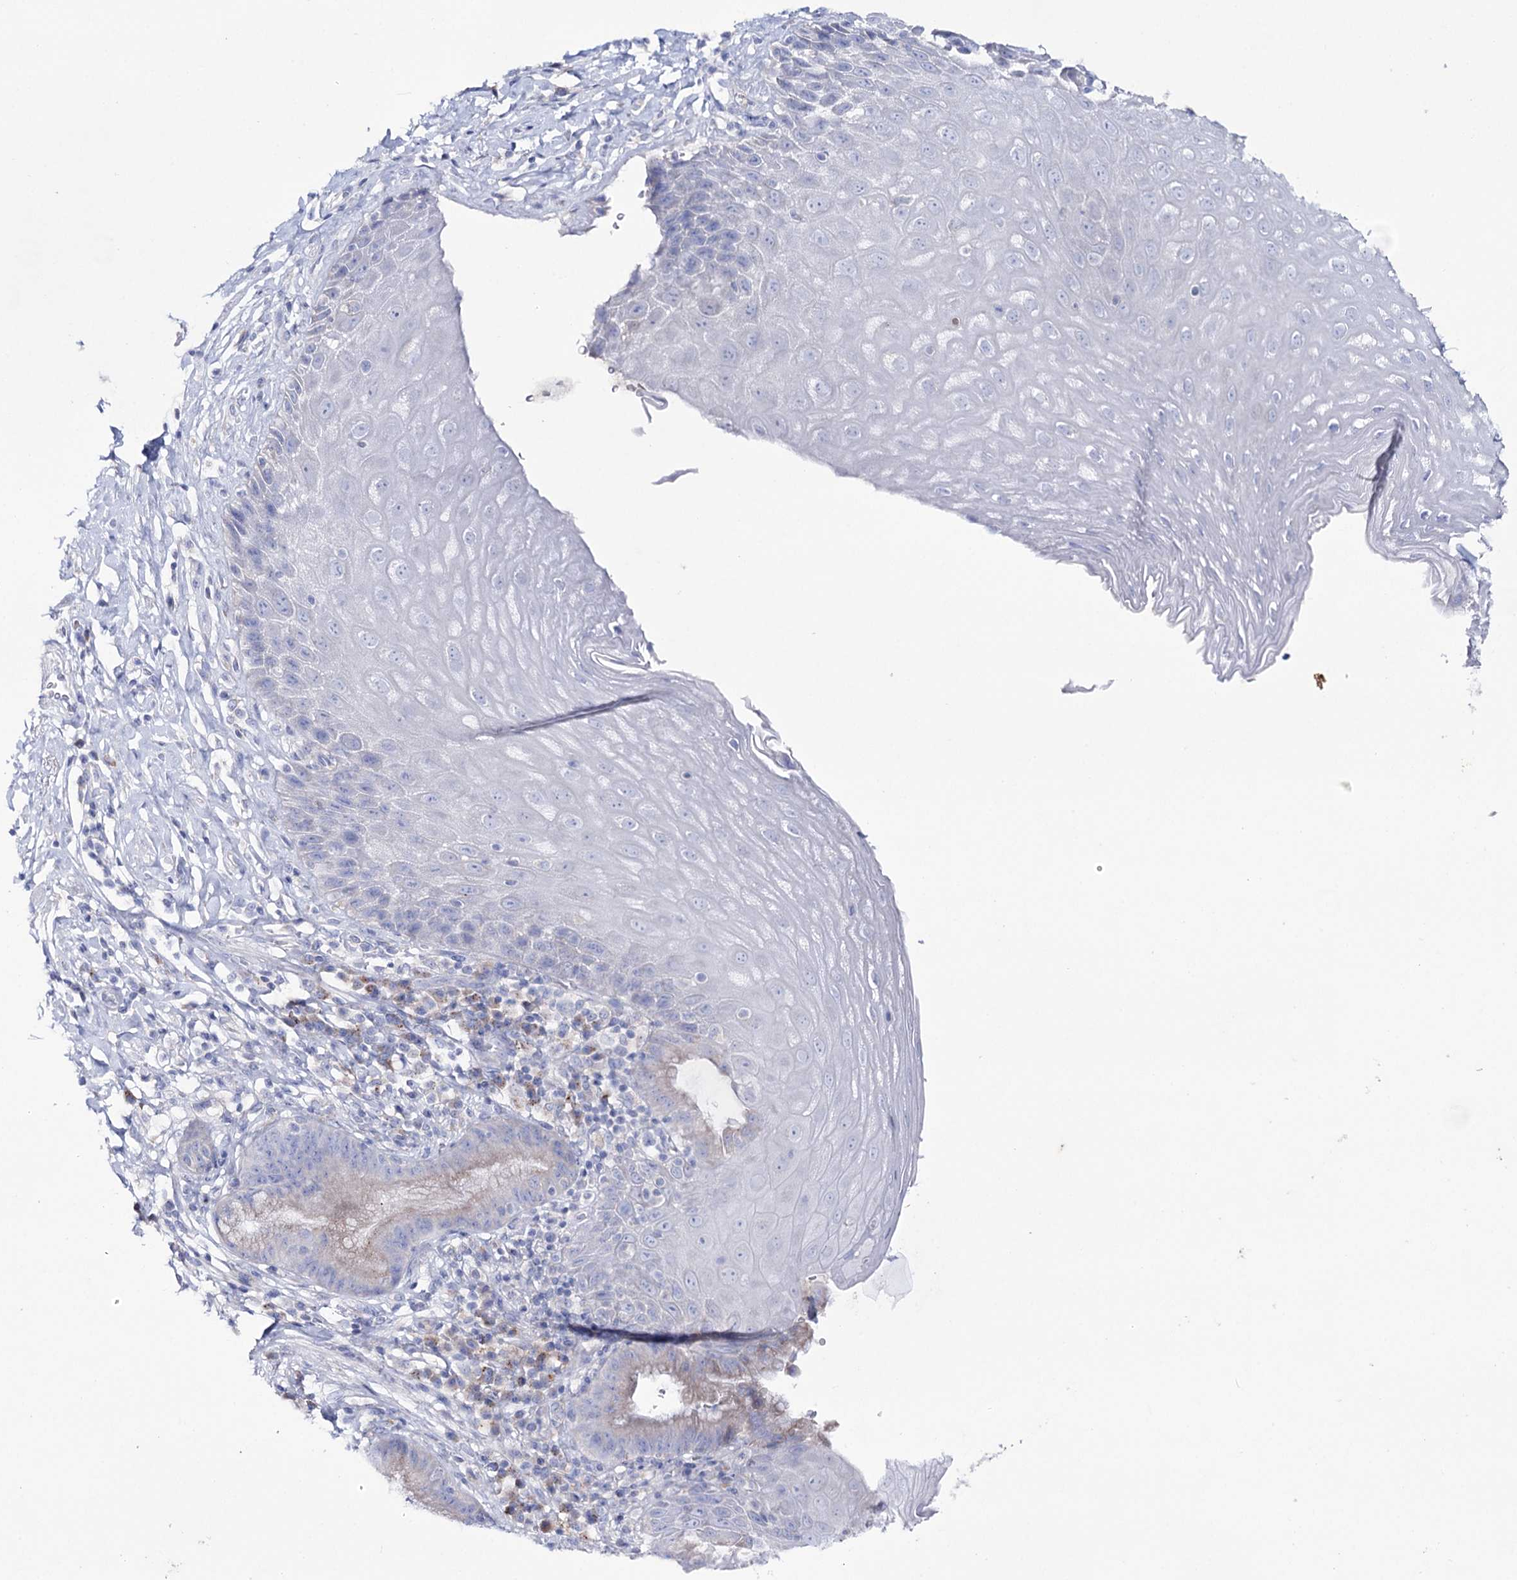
{"staining": {"intensity": "negative", "quantity": "none", "location": "none"}, "tissue": "esophagus", "cell_type": "Squamous epithelial cells", "image_type": "normal", "snomed": [{"axis": "morphology", "description": "Normal tissue, NOS"}, {"axis": "topography", "description": "Esophagus"}], "caption": "High magnification brightfield microscopy of benign esophagus stained with DAB (brown) and counterstained with hematoxylin (blue): squamous epithelial cells show no significant expression.", "gene": "NAGLU", "patient": {"sex": "female", "age": 61}}